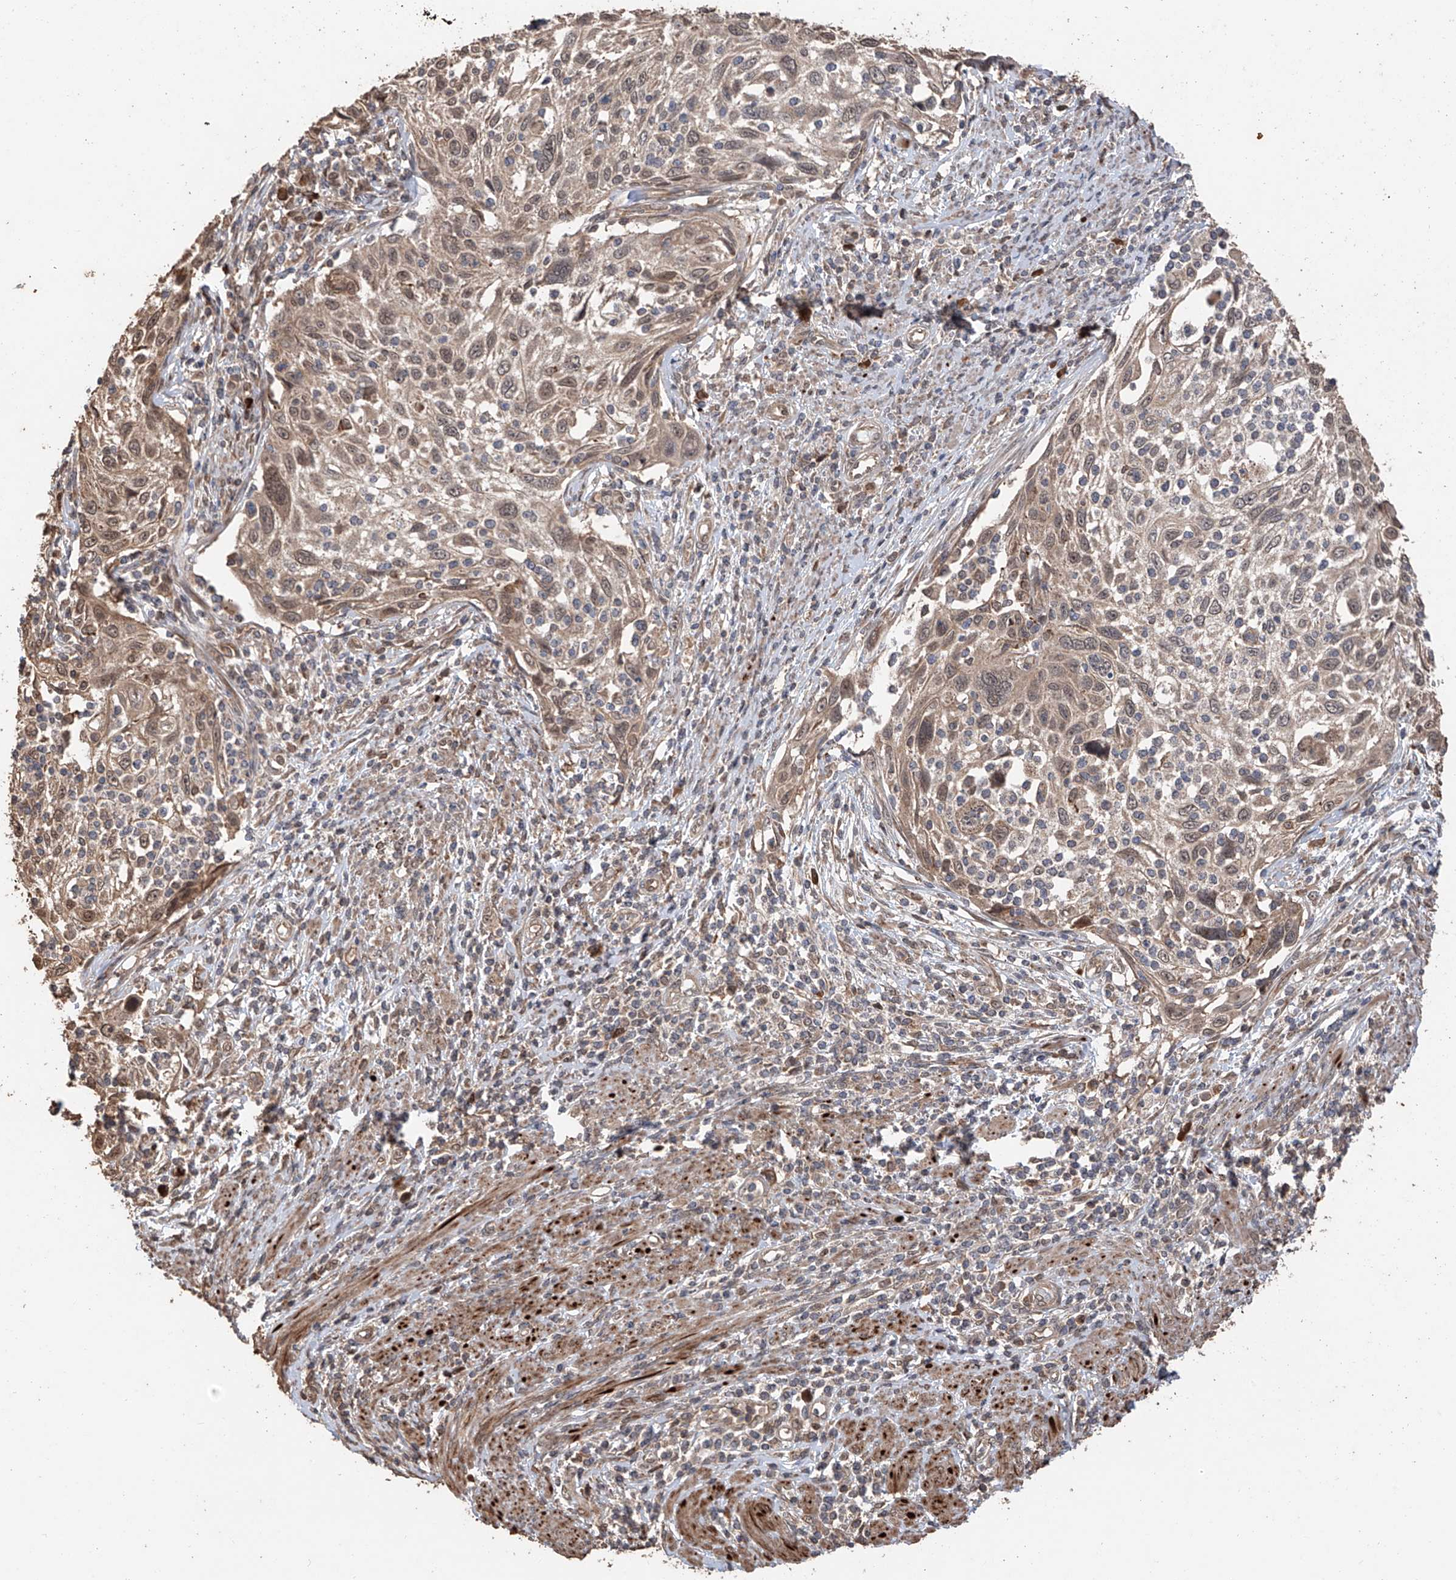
{"staining": {"intensity": "moderate", "quantity": ">75%", "location": "cytoplasmic/membranous,nuclear"}, "tissue": "cervical cancer", "cell_type": "Tumor cells", "image_type": "cancer", "snomed": [{"axis": "morphology", "description": "Squamous cell carcinoma, NOS"}, {"axis": "topography", "description": "Cervix"}], "caption": "High-magnification brightfield microscopy of cervical cancer (squamous cell carcinoma) stained with DAB (3,3'-diaminobenzidine) (brown) and counterstained with hematoxylin (blue). tumor cells exhibit moderate cytoplasmic/membranous and nuclear positivity is seen in about>75% of cells.", "gene": "FAM135A", "patient": {"sex": "female", "age": 70}}